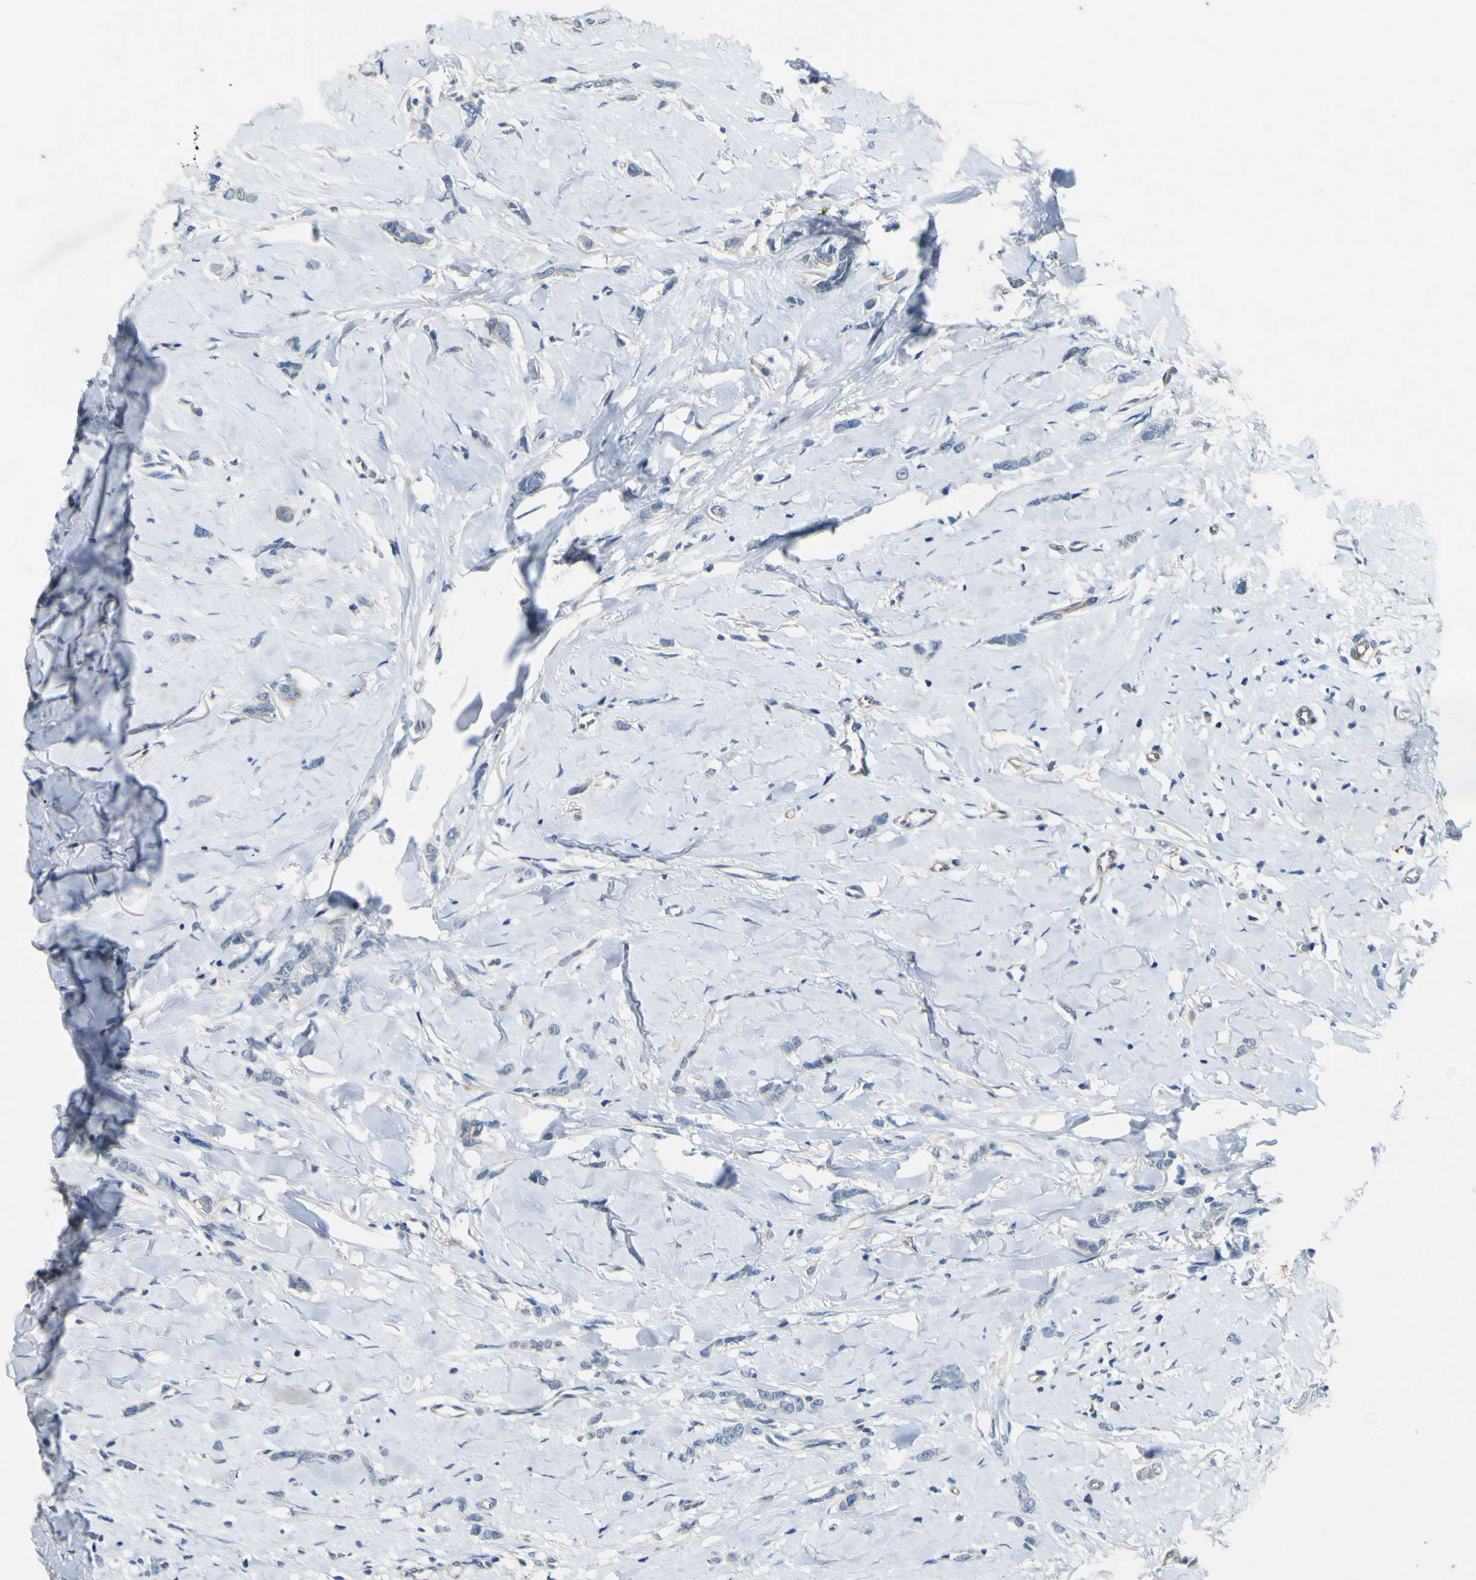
{"staining": {"intensity": "negative", "quantity": "none", "location": "none"}, "tissue": "breast cancer", "cell_type": "Tumor cells", "image_type": "cancer", "snomed": [{"axis": "morphology", "description": "Lobular carcinoma"}, {"axis": "topography", "description": "Skin"}, {"axis": "topography", "description": "Breast"}], "caption": "This is a histopathology image of immunohistochemistry staining of lobular carcinoma (breast), which shows no staining in tumor cells.", "gene": "LDLR", "patient": {"sex": "female", "age": 46}}